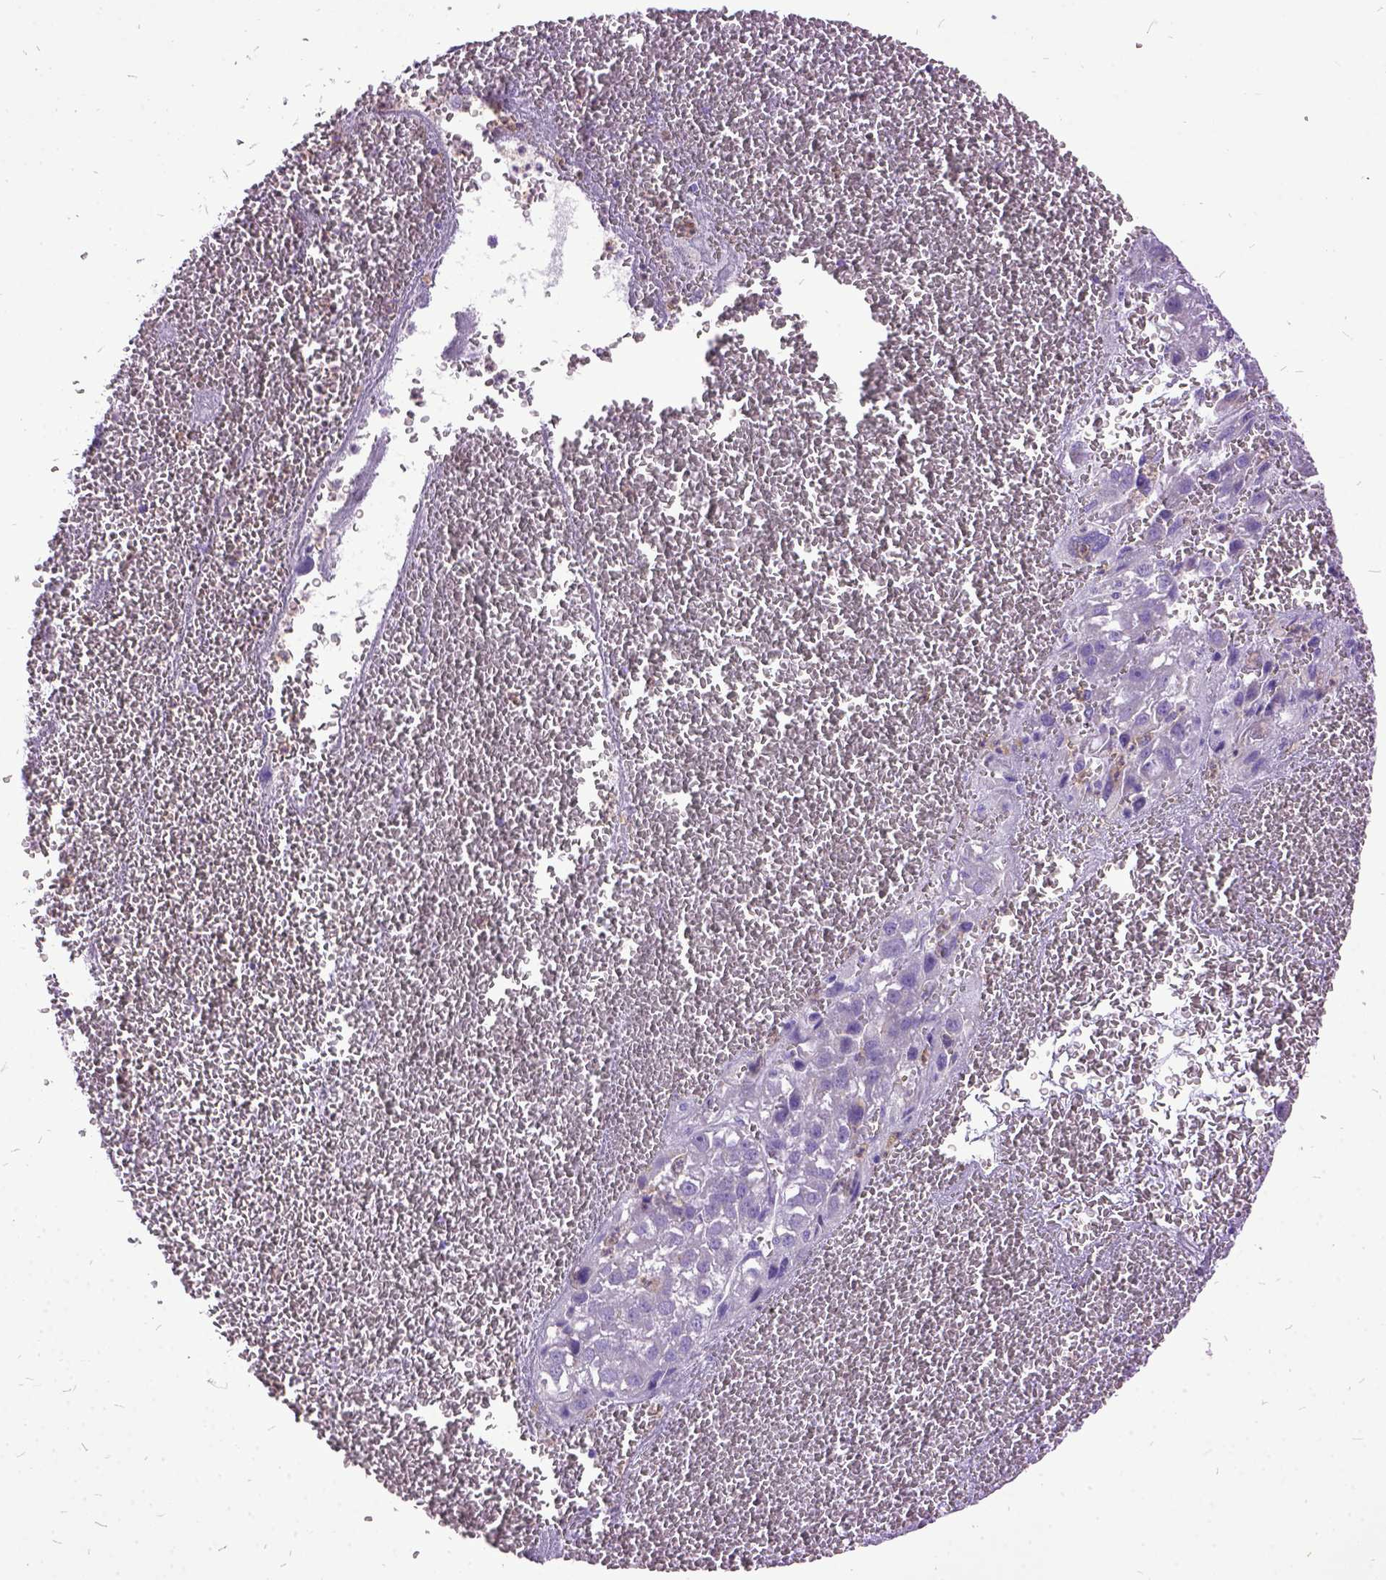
{"staining": {"intensity": "negative", "quantity": "none", "location": "none"}, "tissue": "liver cancer", "cell_type": "Tumor cells", "image_type": "cancer", "snomed": [{"axis": "morphology", "description": "Carcinoma, Hepatocellular, NOS"}, {"axis": "topography", "description": "Liver"}], "caption": "Immunohistochemistry (IHC) of human liver hepatocellular carcinoma reveals no staining in tumor cells.", "gene": "MME", "patient": {"sex": "female", "age": 70}}